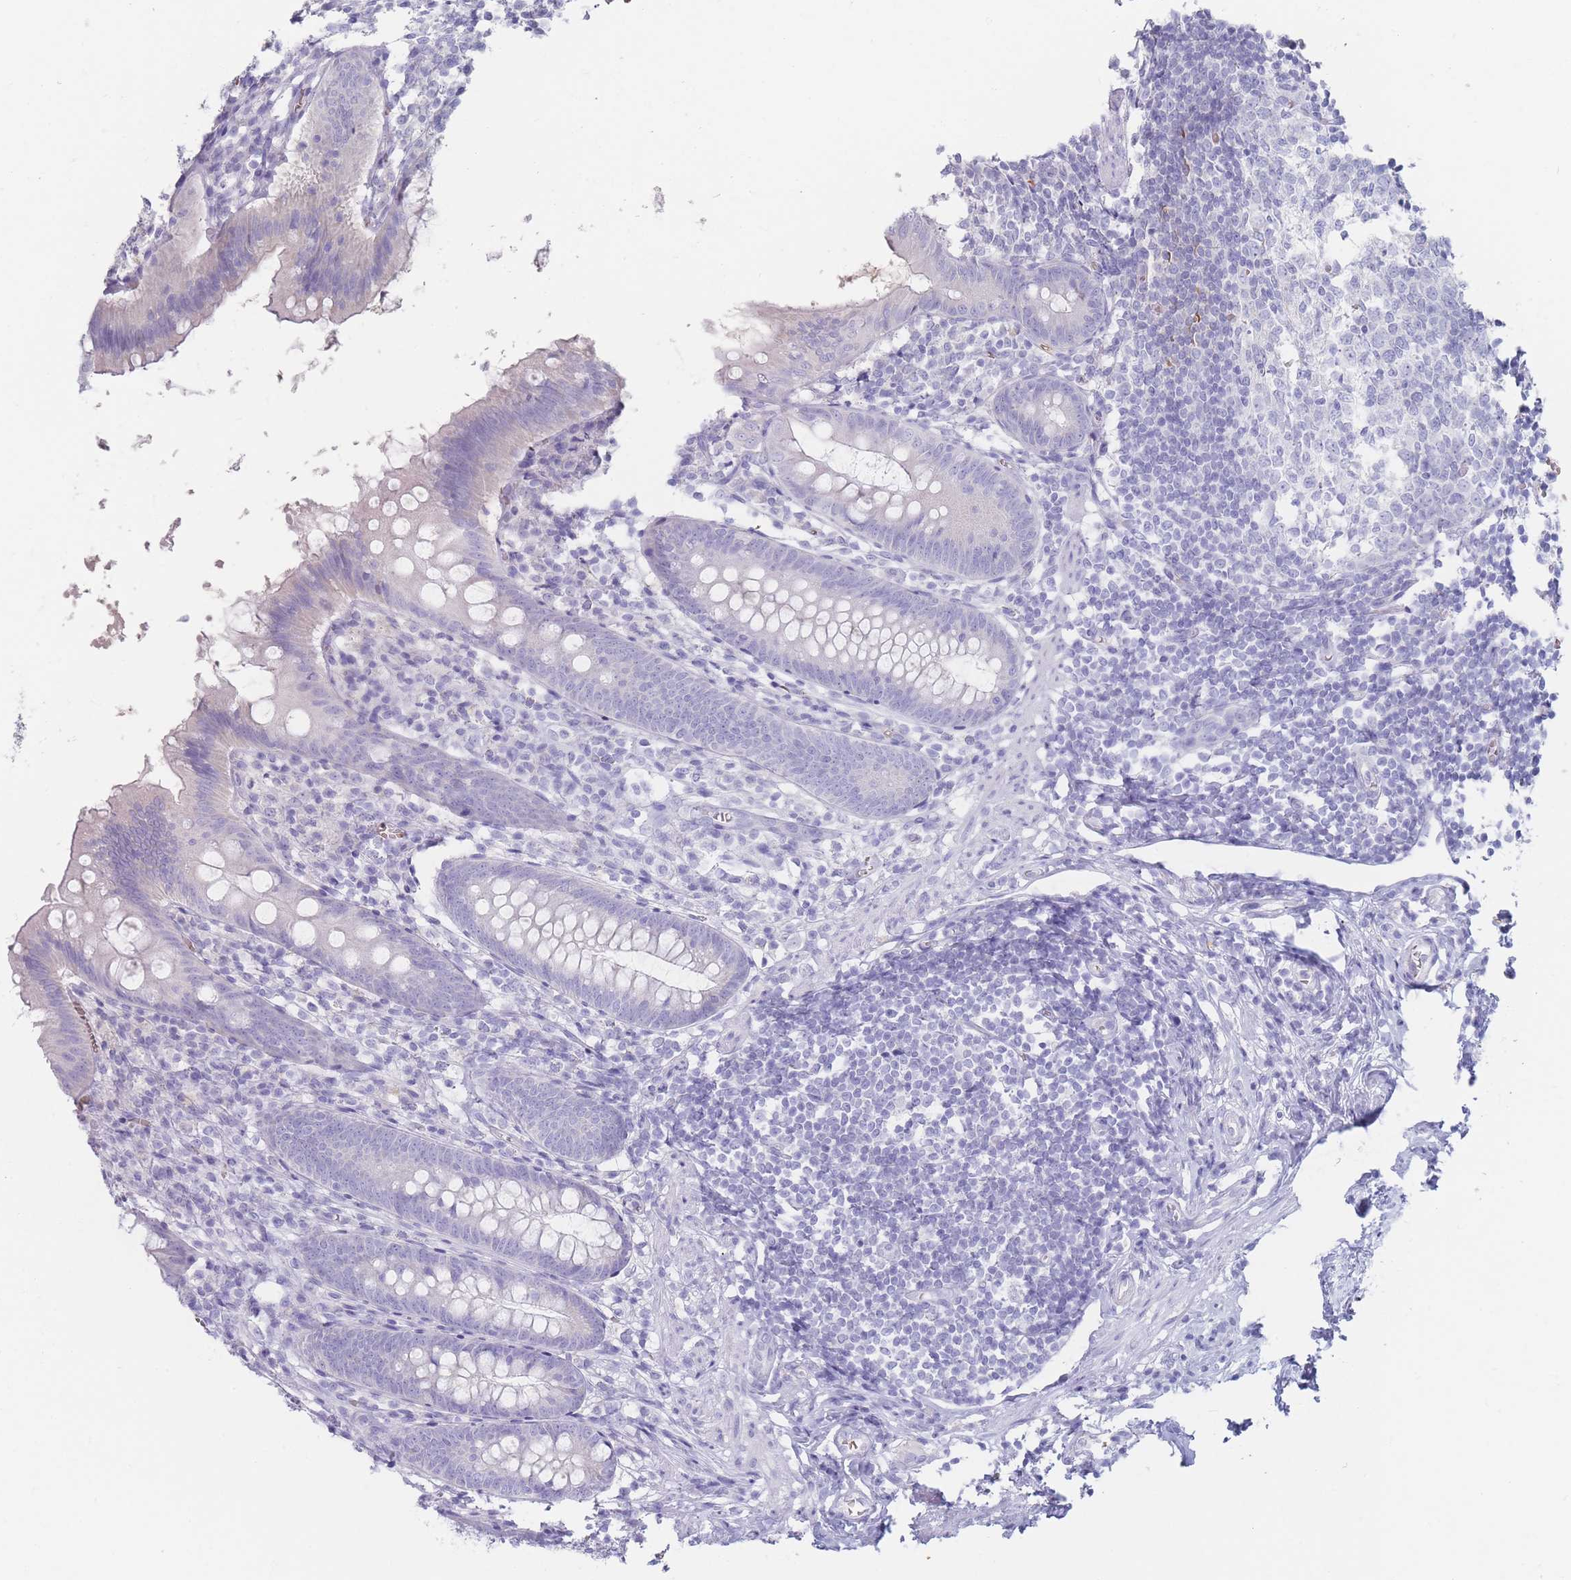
{"staining": {"intensity": "negative", "quantity": "none", "location": "none"}, "tissue": "appendix", "cell_type": "Glandular cells", "image_type": "normal", "snomed": [{"axis": "morphology", "description": "Normal tissue, NOS"}, {"axis": "topography", "description": "Appendix"}], "caption": "This micrograph is of benign appendix stained with immunohistochemistry (IHC) to label a protein in brown with the nuclei are counter-stained blue. There is no expression in glandular cells.", "gene": "ENSG00000284931", "patient": {"sex": "female", "age": 51}}